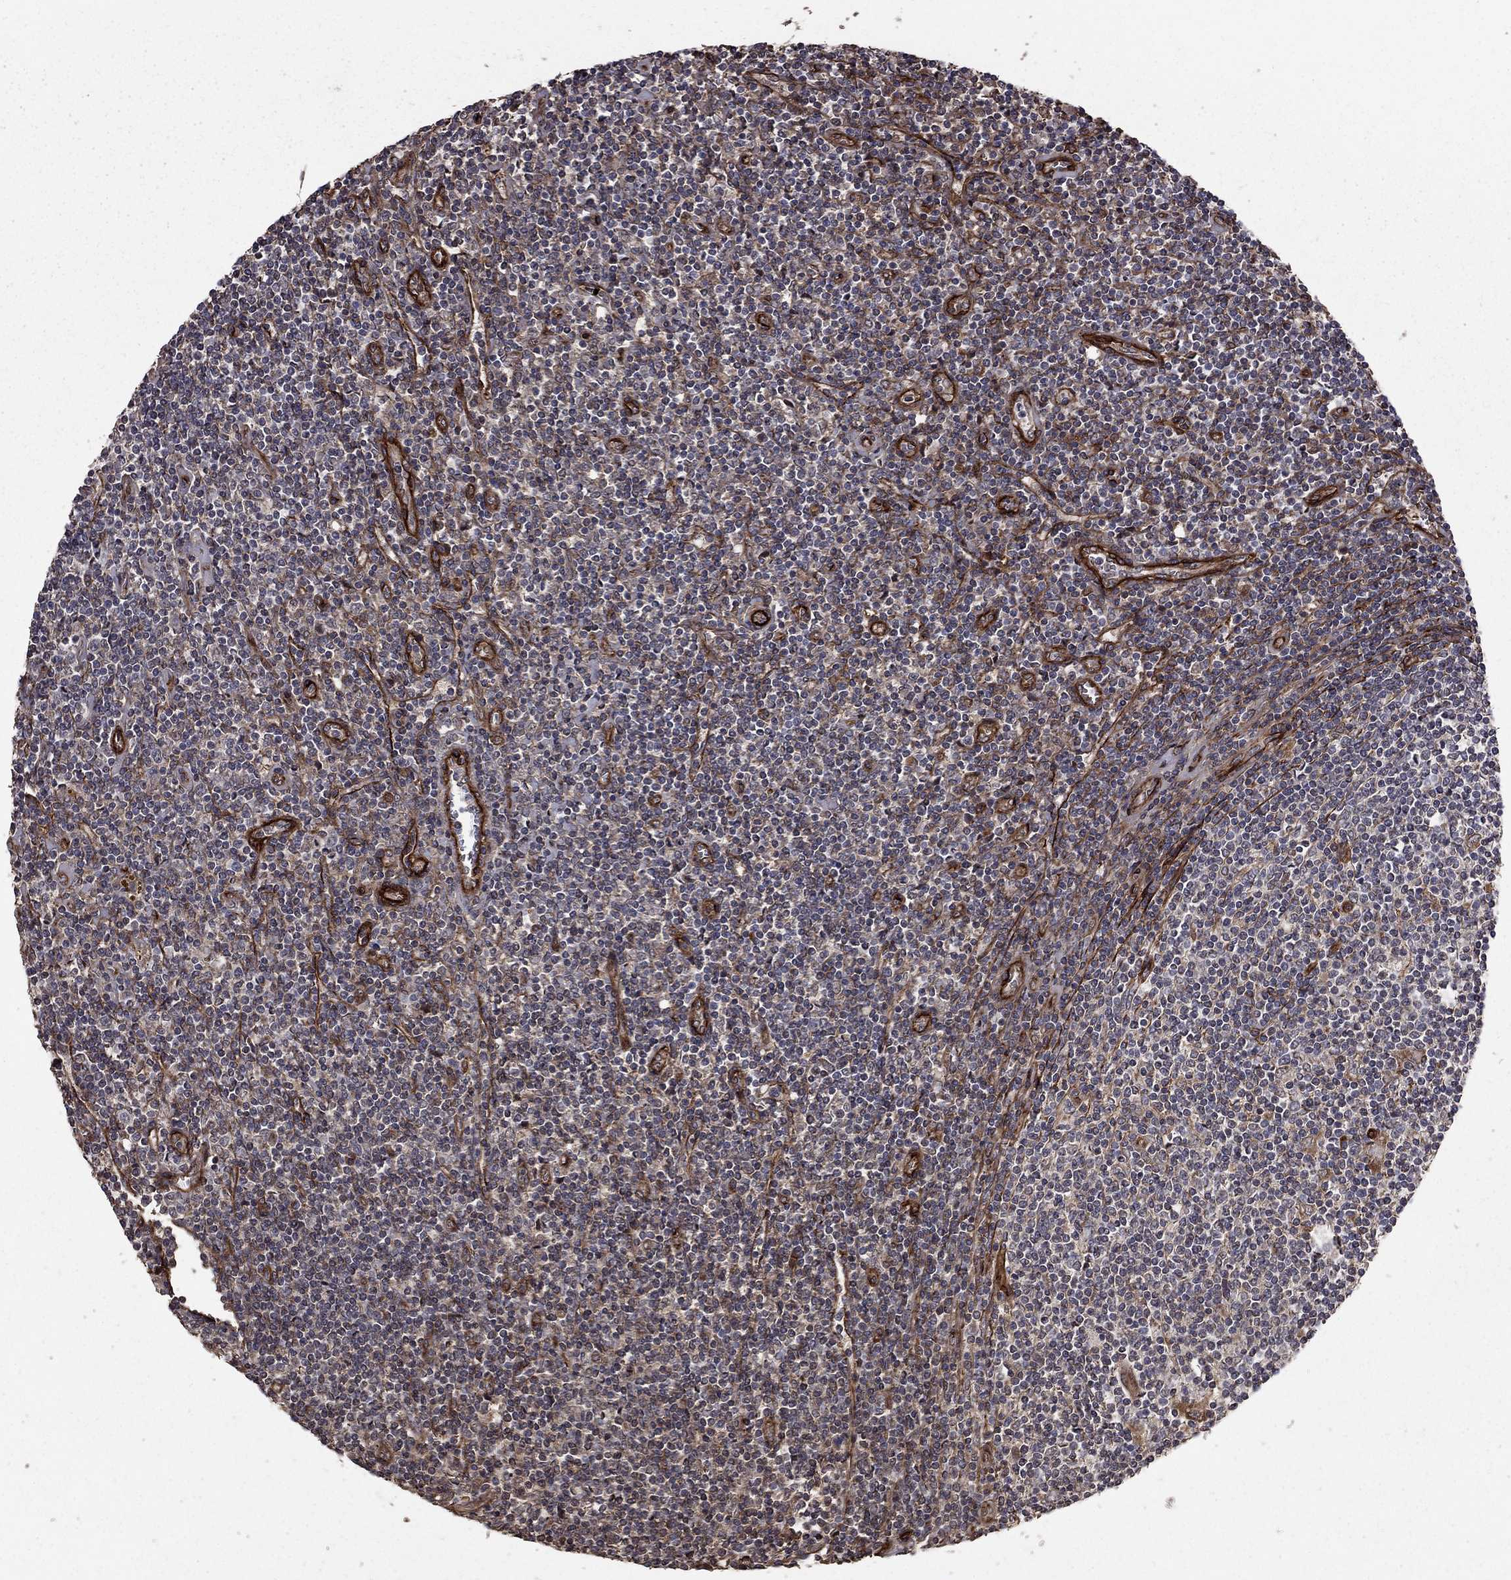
{"staining": {"intensity": "negative", "quantity": "none", "location": "none"}, "tissue": "lymphoma", "cell_type": "Tumor cells", "image_type": "cancer", "snomed": [{"axis": "morphology", "description": "Hodgkin's disease, NOS"}, {"axis": "topography", "description": "Lymph node"}], "caption": "Immunohistochemical staining of human lymphoma demonstrates no significant positivity in tumor cells. (Stains: DAB immunohistochemistry (IHC) with hematoxylin counter stain, Microscopy: brightfield microscopy at high magnification).", "gene": "COL18A1", "patient": {"sex": "male", "age": 40}}